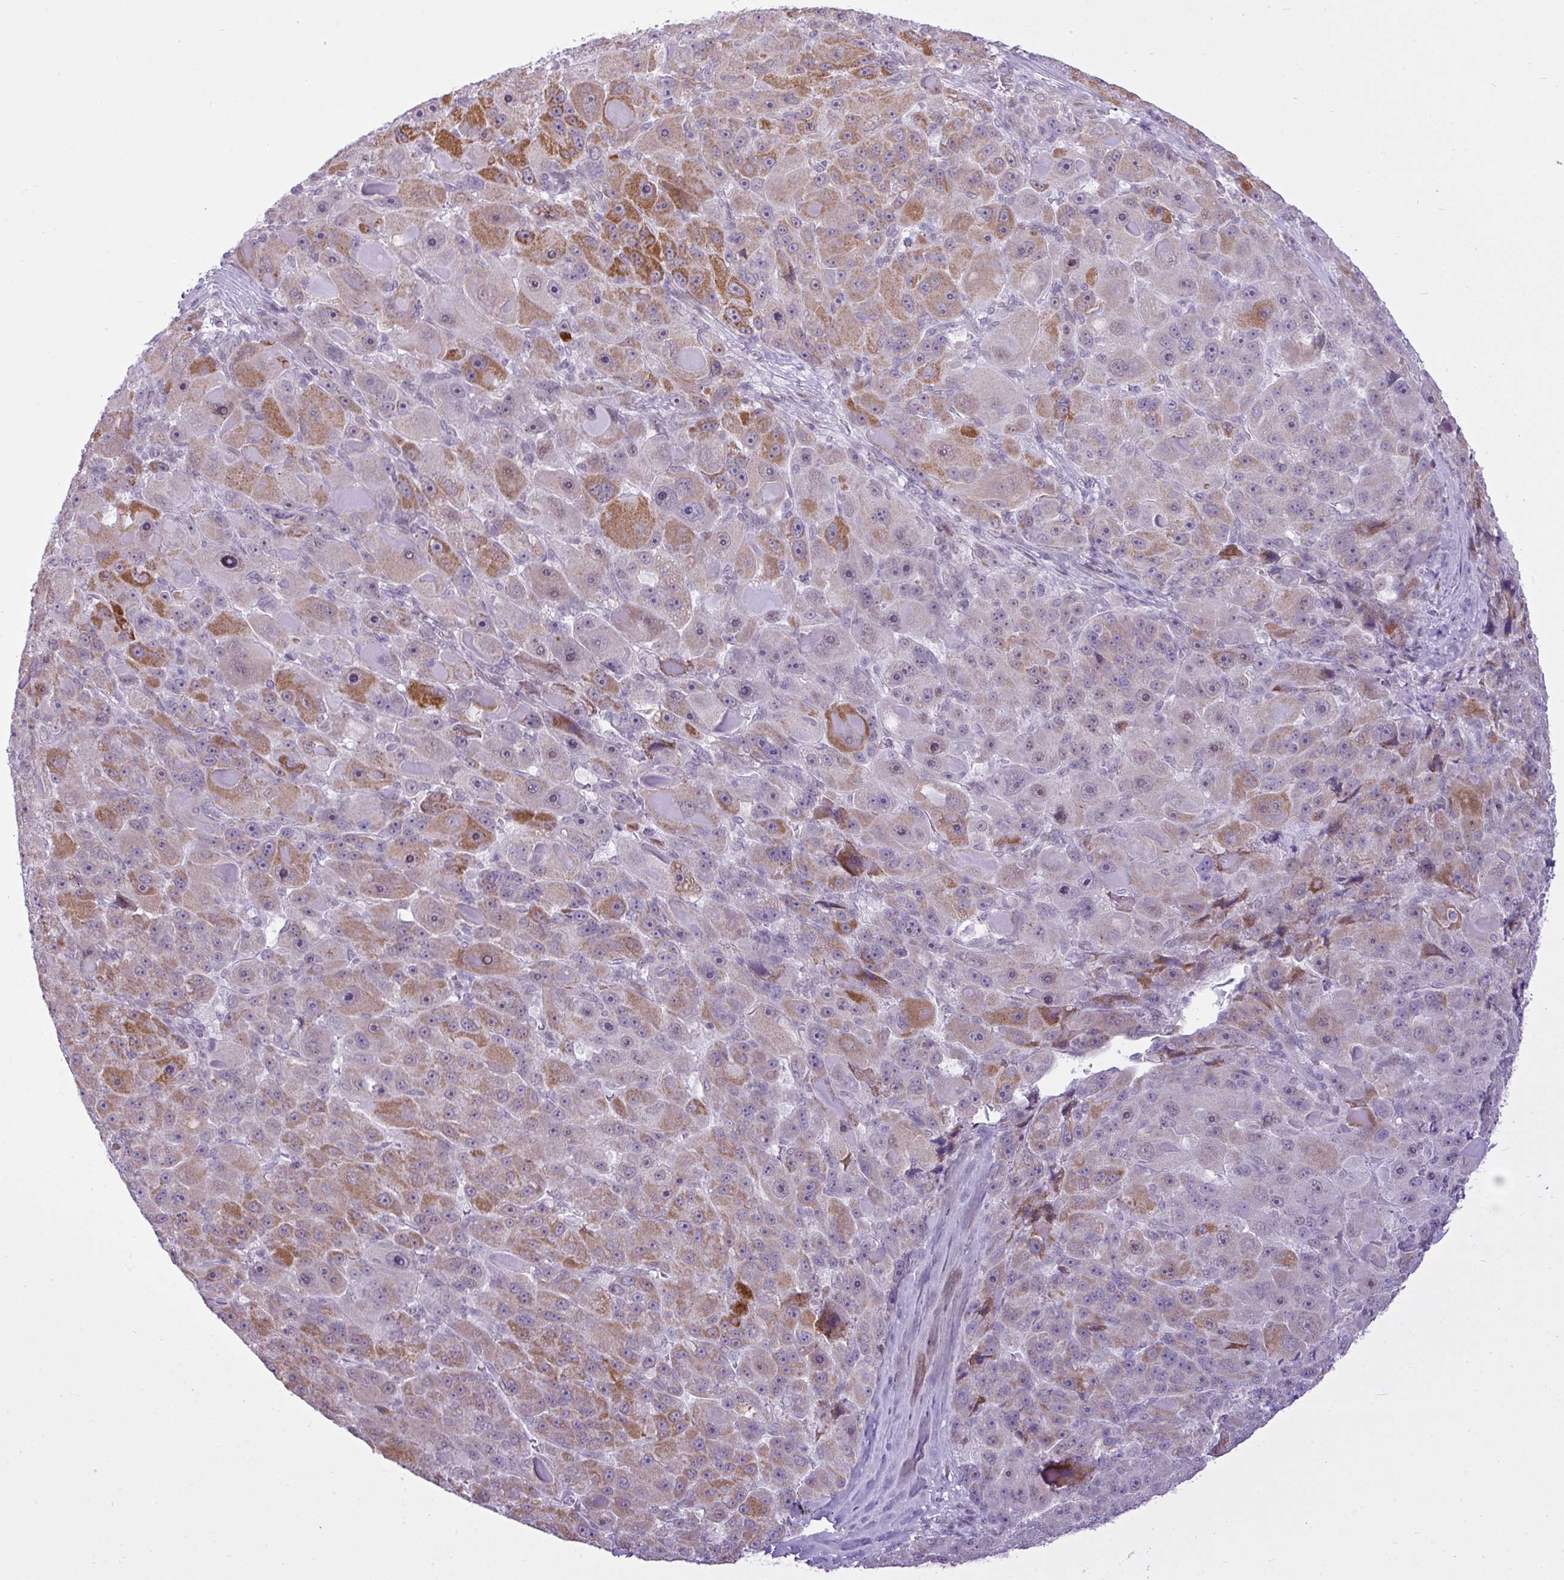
{"staining": {"intensity": "moderate", "quantity": "25%-75%", "location": "cytoplasmic/membranous"}, "tissue": "liver cancer", "cell_type": "Tumor cells", "image_type": "cancer", "snomed": [{"axis": "morphology", "description": "Carcinoma, Hepatocellular, NOS"}, {"axis": "topography", "description": "Liver"}], "caption": "Protein expression analysis of liver cancer demonstrates moderate cytoplasmic/membranous positivity in approximately 25%-75% of tumor cells.", "gene": "ELOA2", "patient": {"sex": "male", "age": 76}}